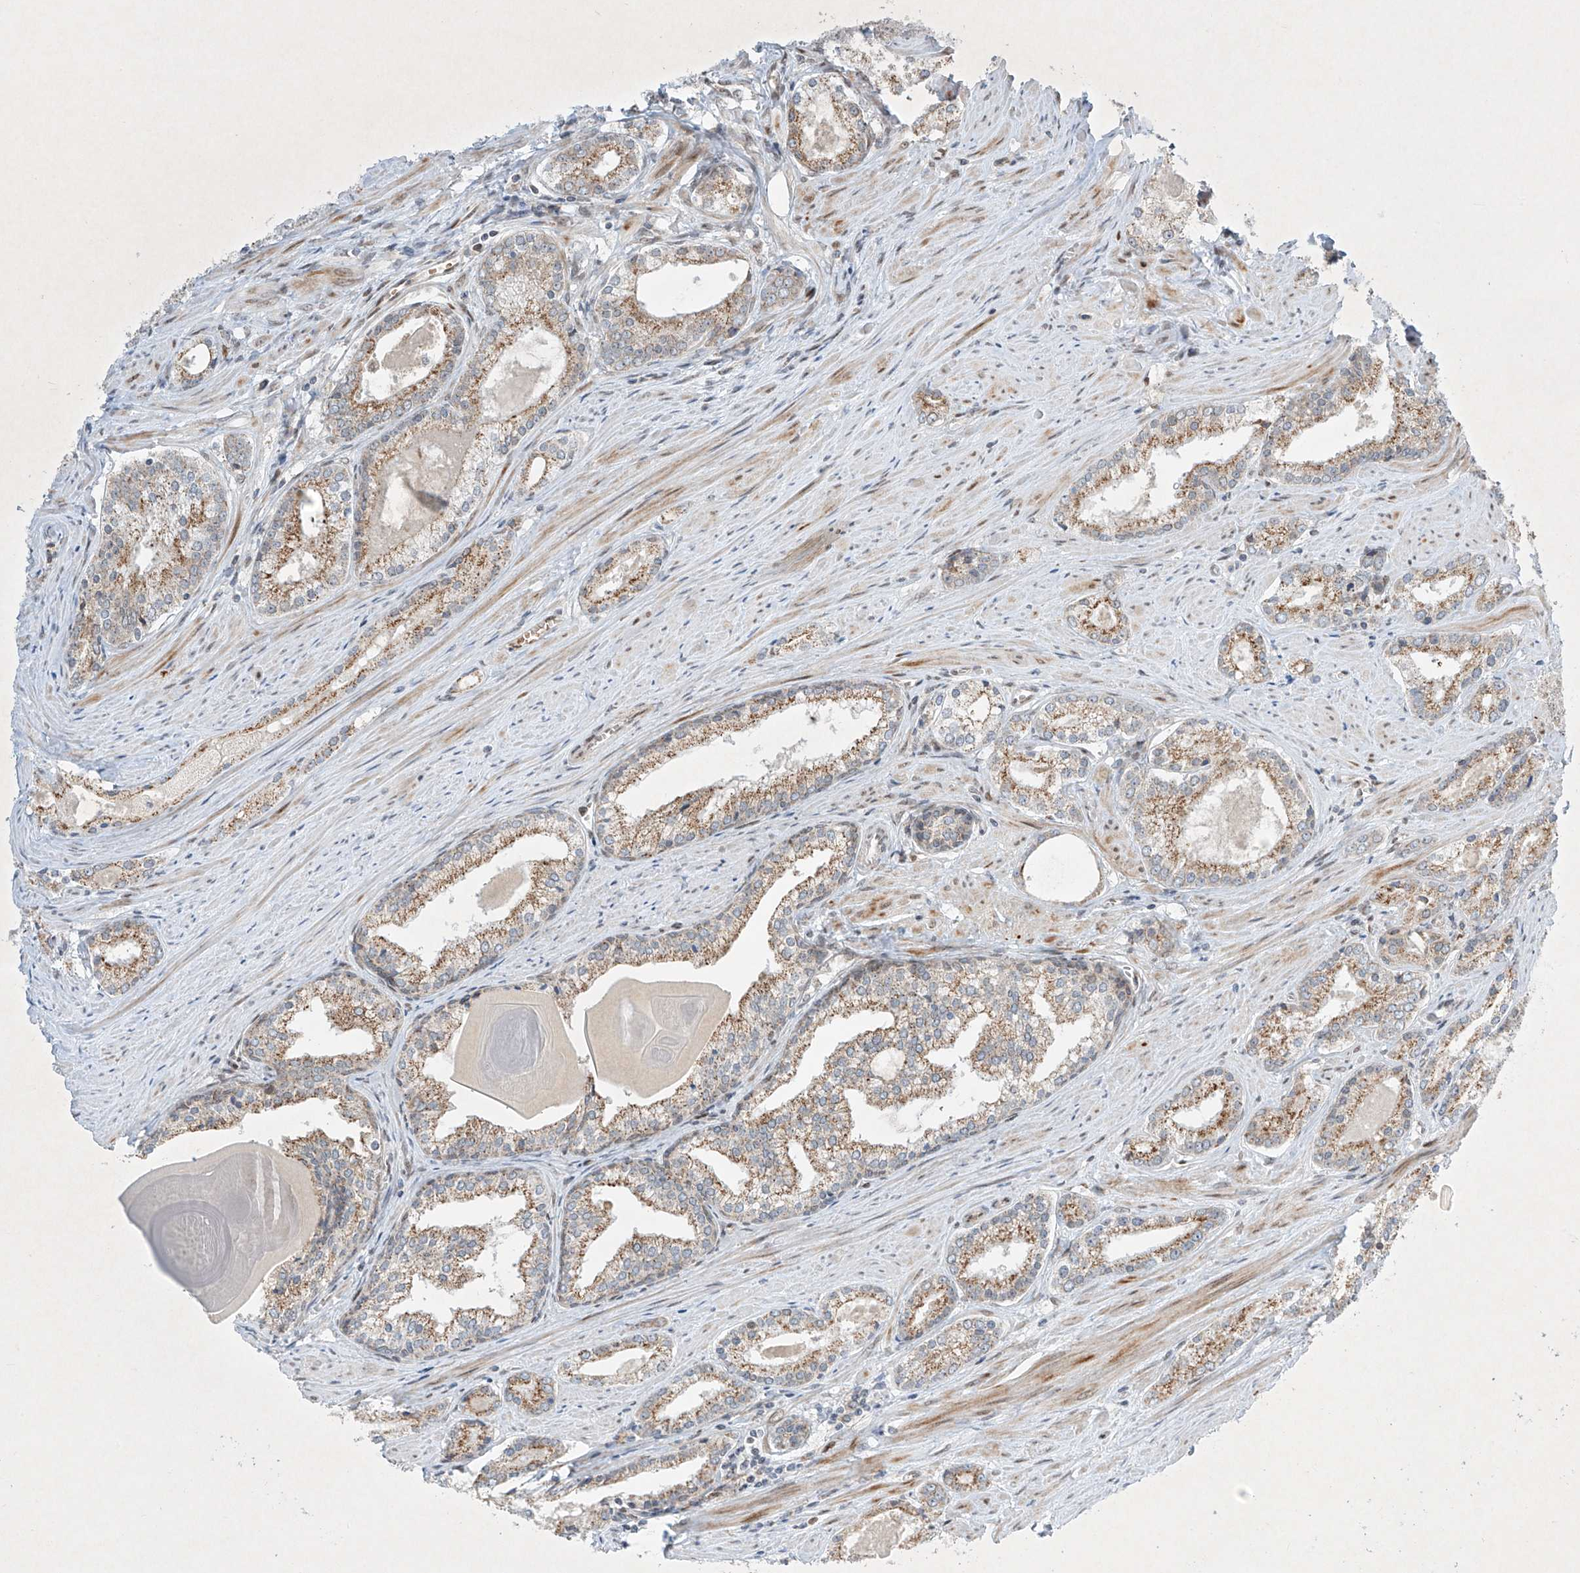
{"staining": {"intensity": "moderate", "quantity": ">75%", "location": "cytoplasmic/membranous"}, "tissue": "prostate cancer", "cell_type": "Tumor cells", "image_type": "cancer", "snomed": [{"axis": "morphology", "description": "Adenocarcinoma, Low grade"}, {"axis": "topography", "description": "Prostate"}], "caption": "Adenocarcinoma (low-grade) (prostate) tissue shows moderate cytoplasmic/membranous positivity in about >75% of tumor cells, visualized by immunohistochemistry. The staining was performed using DAB, with brown indicating positive protein expression. Nuclei are stained blue with hematoxylin.", "gene": "EPG5", "patient": {"sex": "male", "age": 54}}